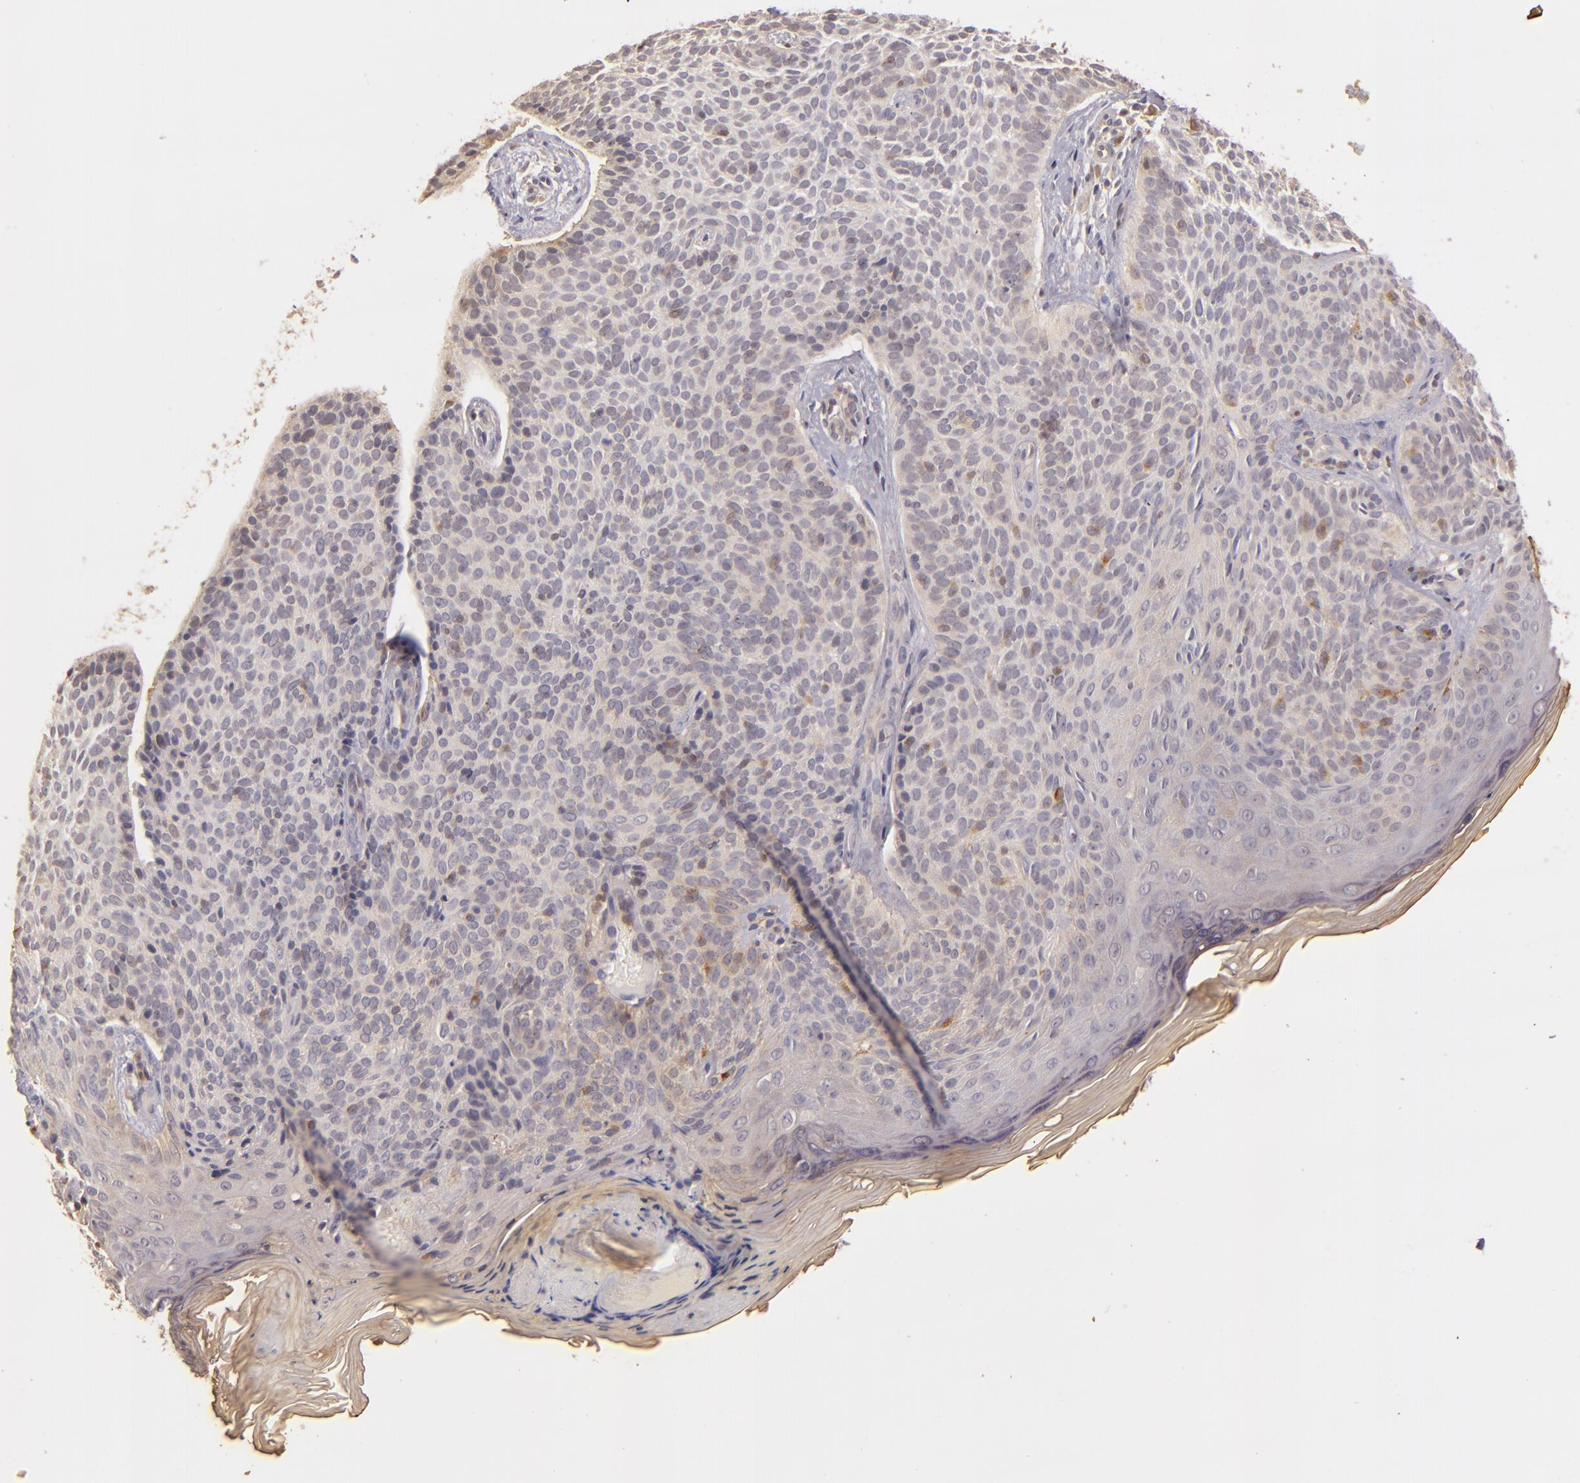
{"staining": {"intensity": "weak", "quantity": ">75%", "location": "cytoplasmic/membranous"}, "tissue": "skin cancer", "cell_type": "Tumor cells", "image_type": "cancer", "snomed": [{"axis": "morphology", "description": "Basal cell carcinoma"}, {"axis": "topography", "description": "Skin"}], "caption": "The photomicrograph demonstrates staining of skin cancer (basal cell carcinoma), revealing weak cytoplasmic/membranous protein staining (brown color) within tumor cells. (DAB = brown stain, brightfield microscopy at high magnification).", "gene": "PRKCD", "patient": {"sex": "female", "age": 78}}